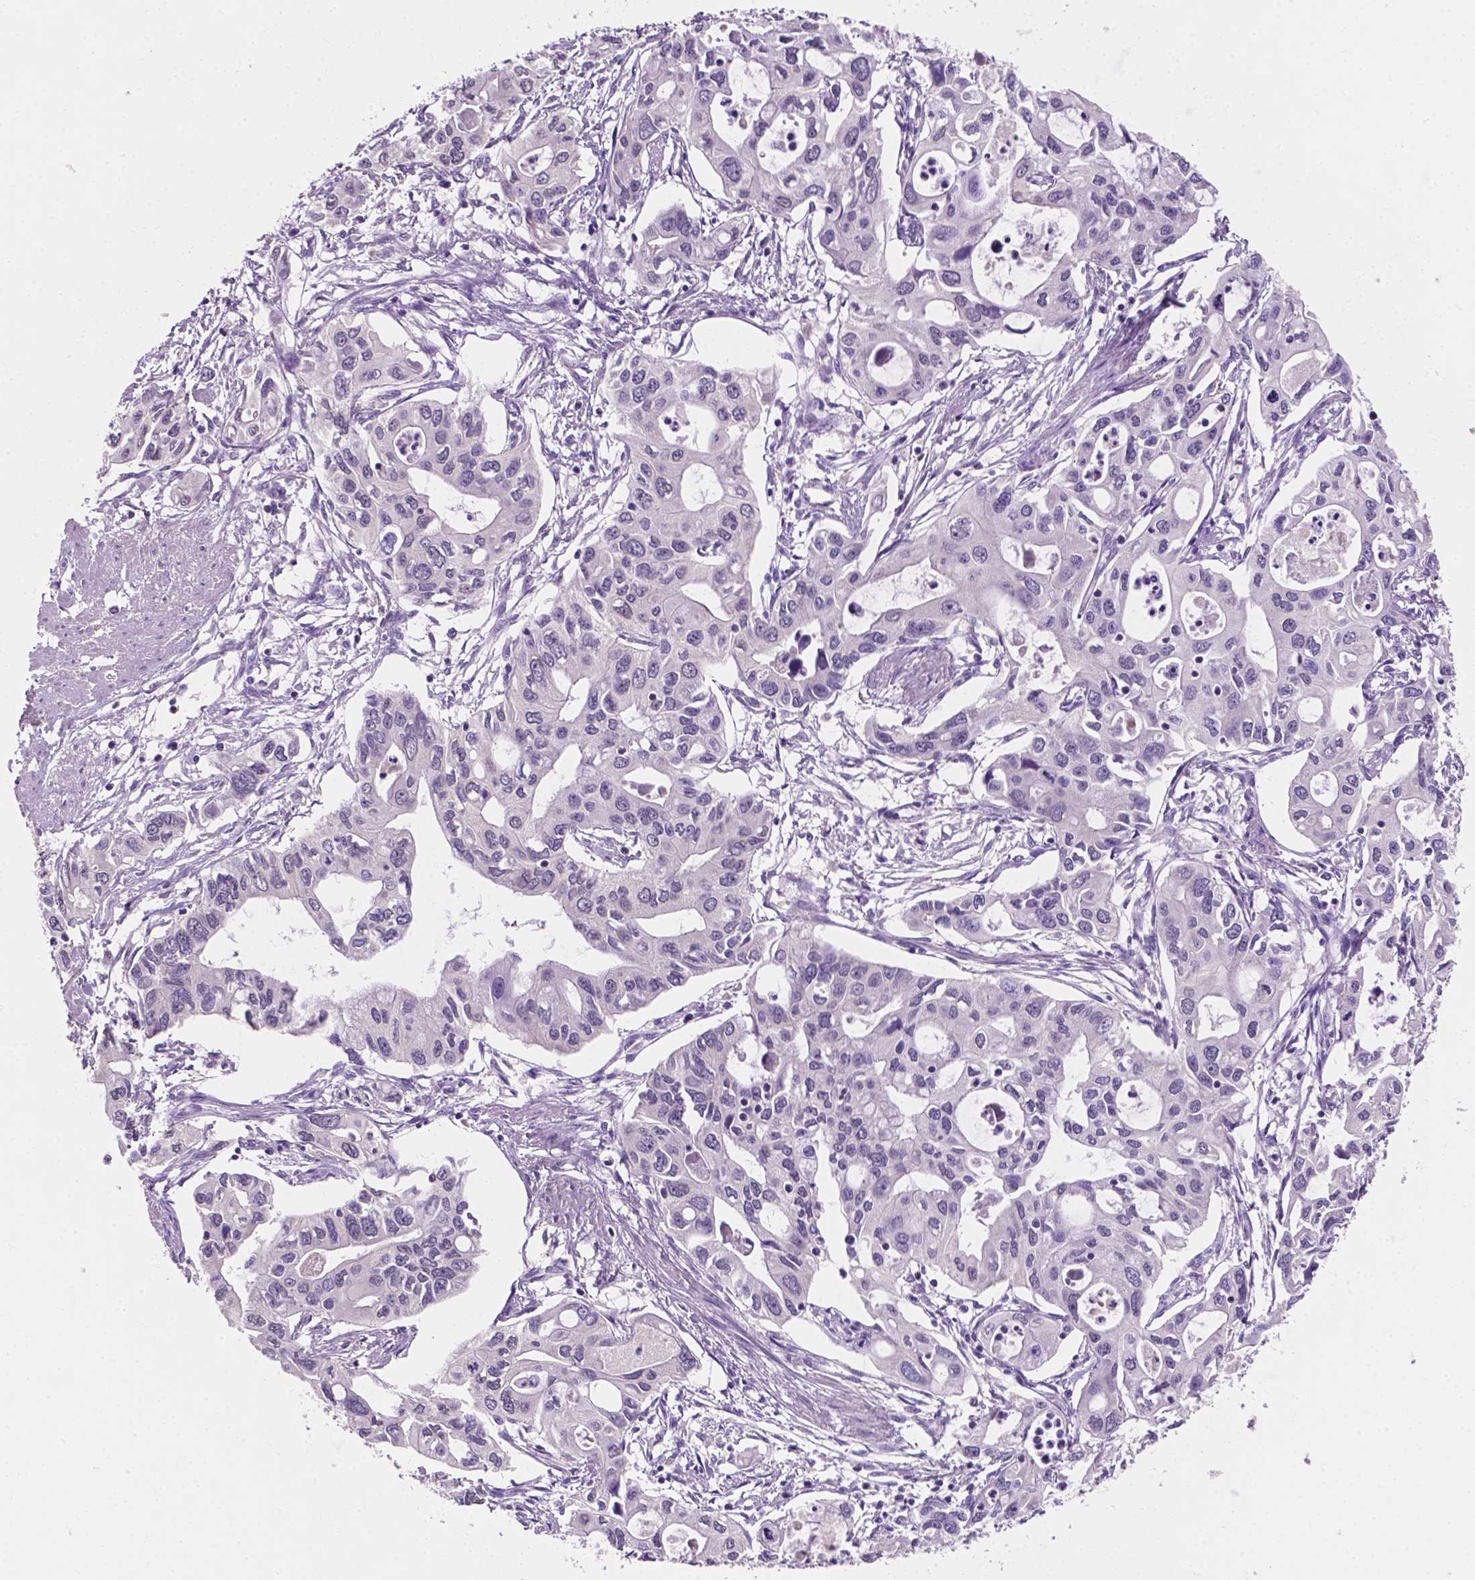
{"staining": {"intensity": "negative", "quantity": "none", "location": "none"}, "tissue": "pancreatic cancer", "cell_type": "Tumor cells", "image_type": "cancer", "snomed": [{"axis": "morphology", "description": "Adenocarcinoma, NOS"}, {"axis": "topography", "description": "Pancreas"}], "caption": "The IHC image has no significant positivity in tumor cells of pancreatic adenocarcinoma tissue.", "gene": "MROH6", "patient": {"sex": "male", "age": 60}}